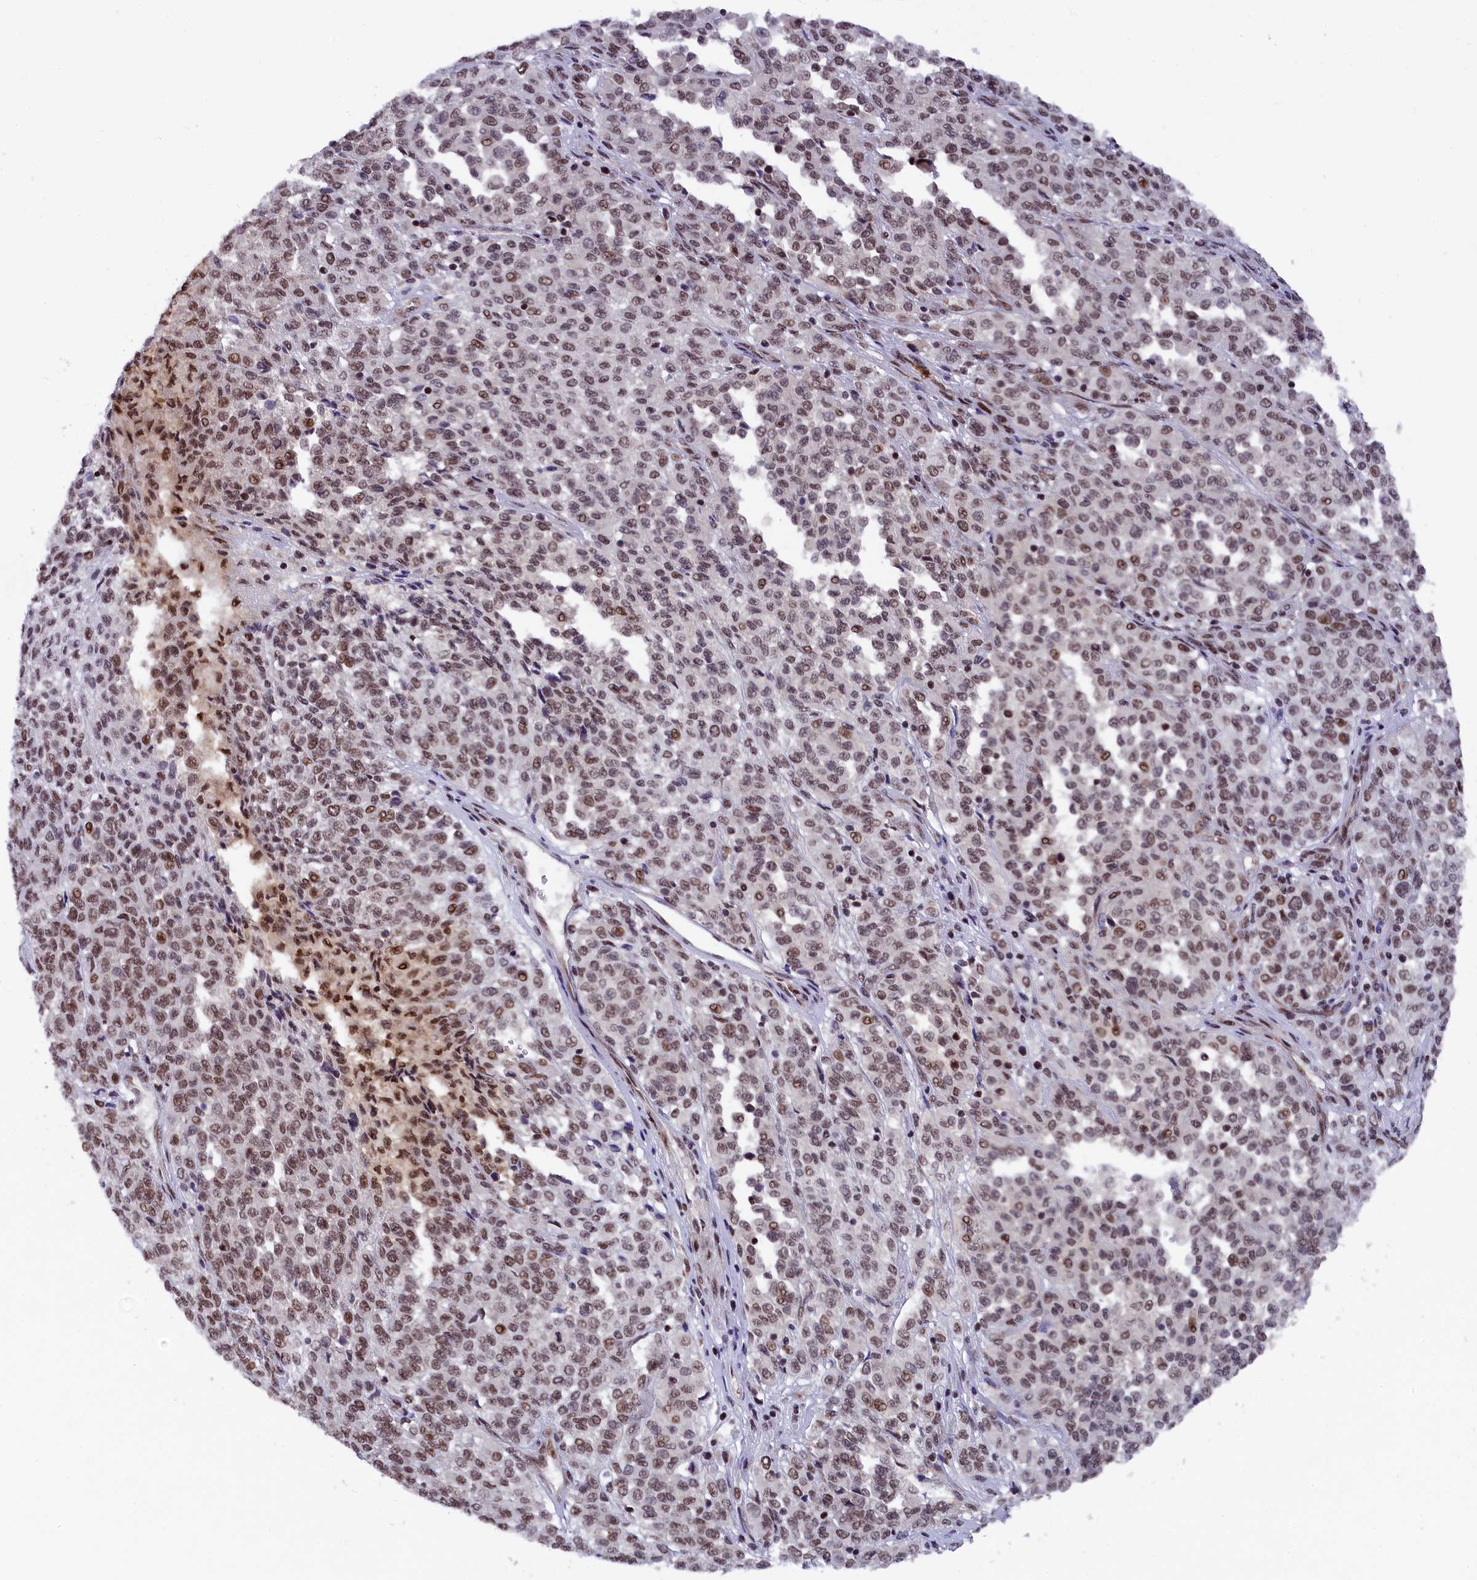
{"staining": {"intensity": "moderate", "quantity": ">75%", "location": "nuclear"}, "tissue": "melanoma", "cell_type": "Tumor cells", "image_type": "cancer", "snomed": [{"axis": "morphology", "description": "Malignant melanoma, Metastatic site"}, {"axis": "topography", "description": "Pancreas"}], "caption": "This image demonstrates immunohistochemistry staining of human malignant melanoma (metastatic site), with medium moderate nuclear expression in approximately >75% of tumor cells.", "gene": "ADIG", "patient": {"sex": "female", "age": 30}}